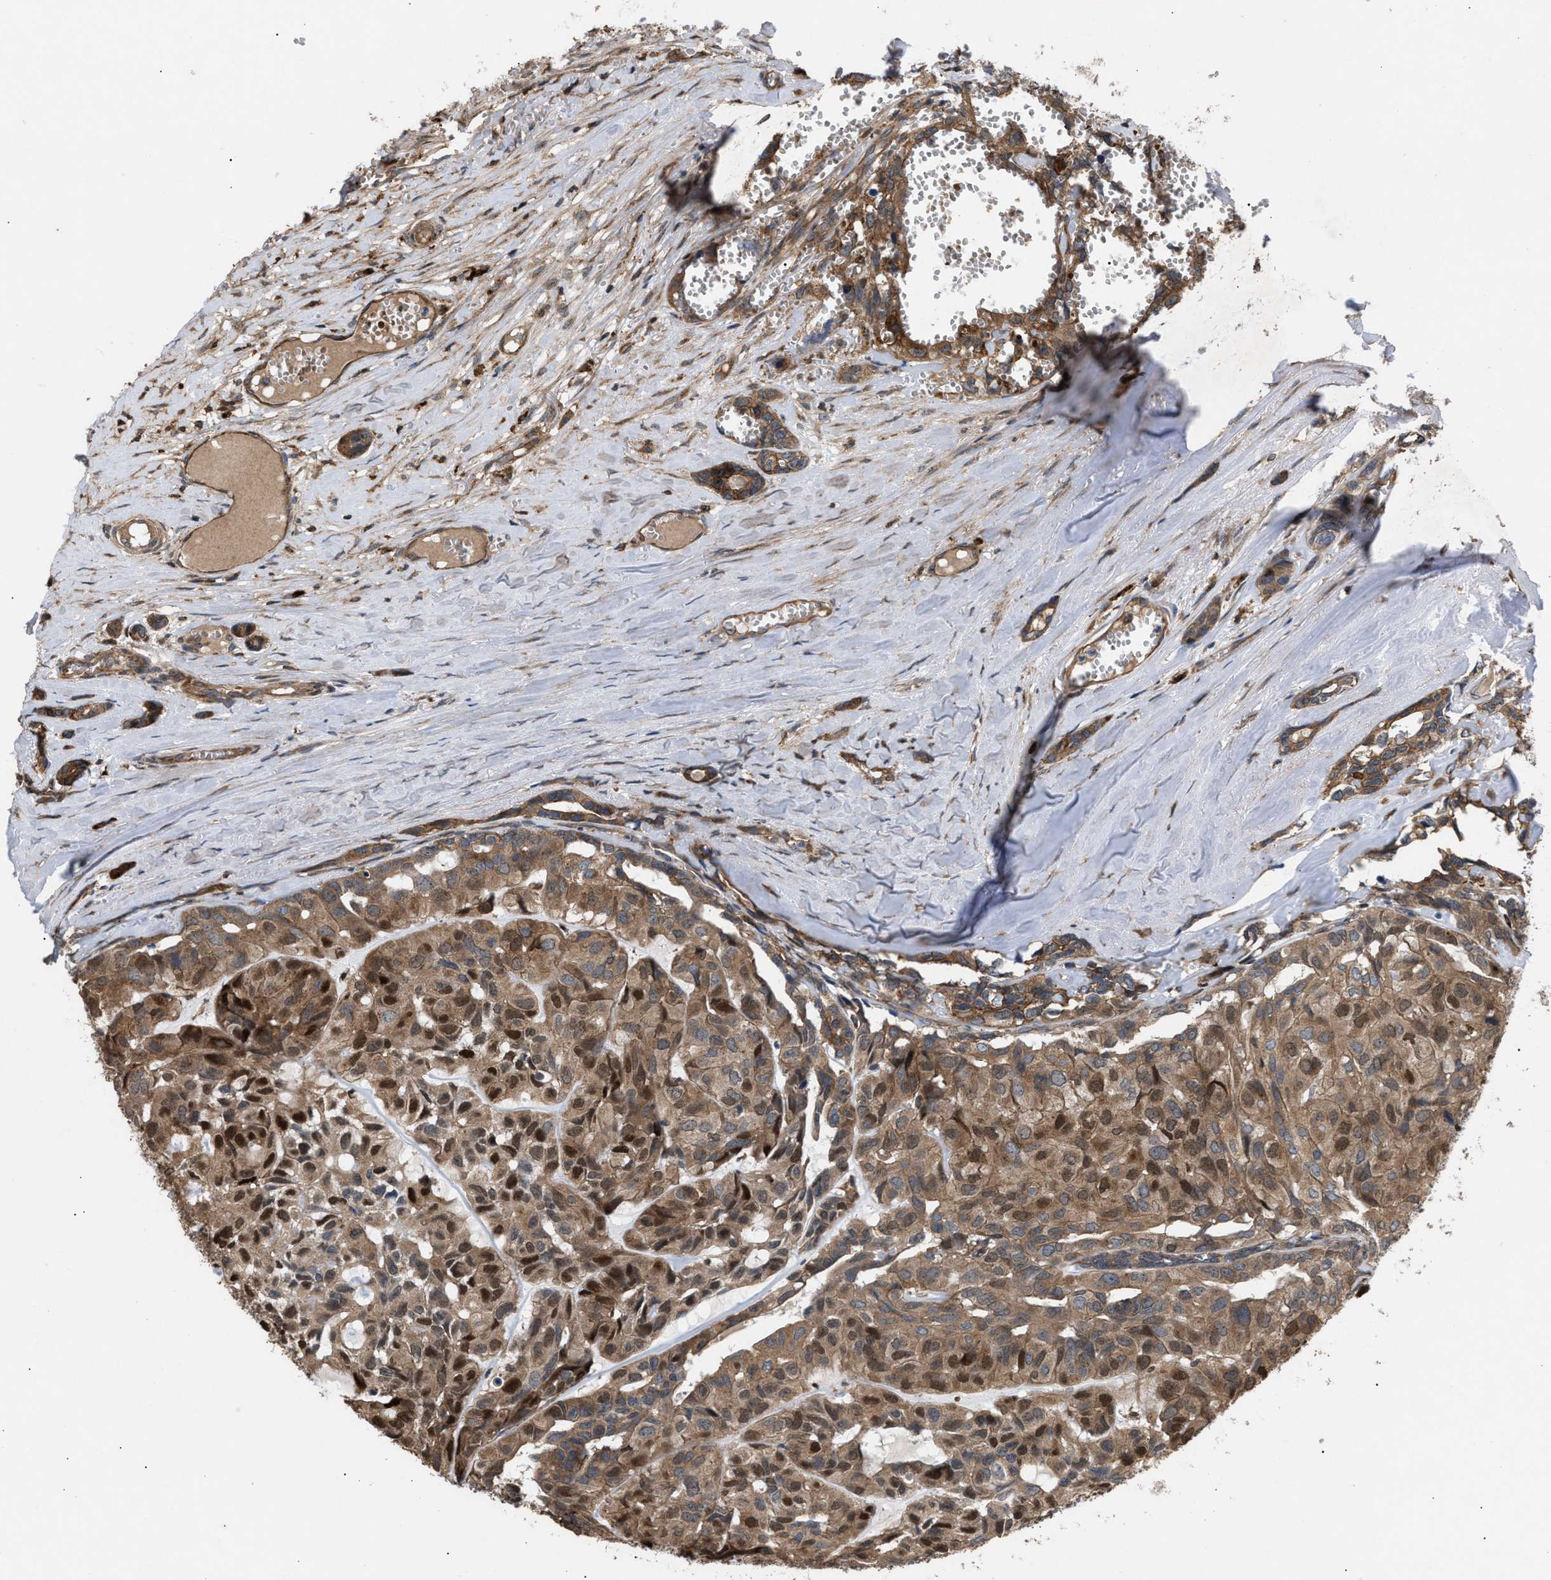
{"staining": {"intensity": "strong", "quantity": ">75%", "location": "cytoplasmic/membranous,nuclear"}, "tissue": "head and neck cancer", "cell_type": "Tumor cells", "image_type": "cancer", "snomed": [{"axis": "morphology", "description": "Adenocarcinoma, NOS"}, {"axis": "topography", "description": "Salivary gland, NOS"}, {"axis": "topography", "description": "Head-Neck"}], "caption": "Immunohistochemical staining of human head and neck cancer shows high levels of strong cytoplasmic/membranous and nuclear expression in about >75% of tumor cells.", "gene": "GCC1", "patient": {"sex": "female", "age": 76}}